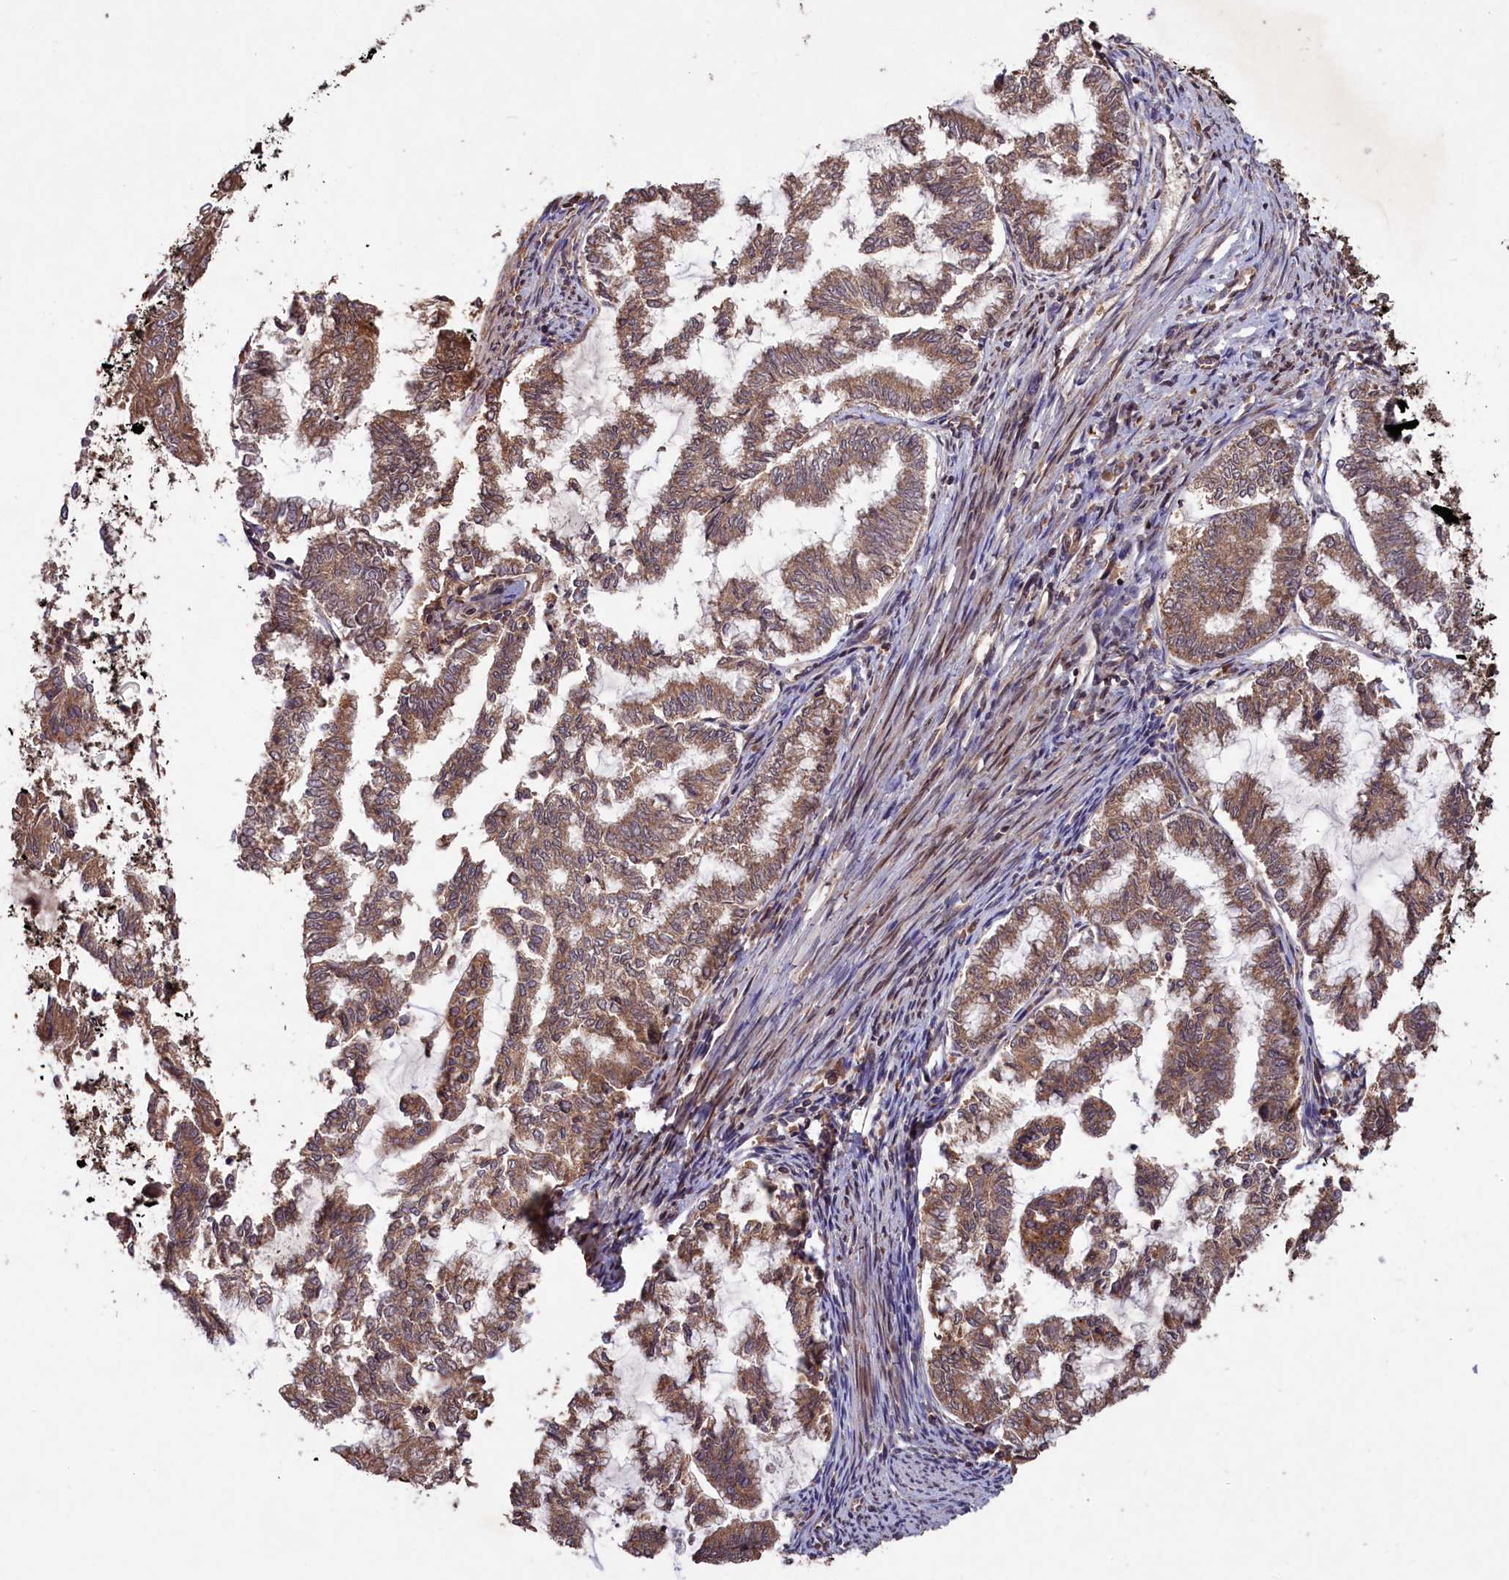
{"staining": {"intensity": "moderate", "quantity": ">75%", "location": "cytoplasmic/membranous"}, "tissue": "endometrial cancer", "cell_type": "Tumor cells", "image_type": "cancer", "snomed": [{"axis": "morphology", "description": "Adenocarcinoma, NOS"}, {"axis": "topography", "description": "Endometrium"}], "caption": "DAB (3,3'-diaminobenzidine) immunohistochemical staining of human endometrial adenocarcinoma shows moderate cytoplasmic/membranous protein staining in approximately >75% of tumor cells.", "gene": "CHAC1", "patient": {"sex": "female", "age": 79}}